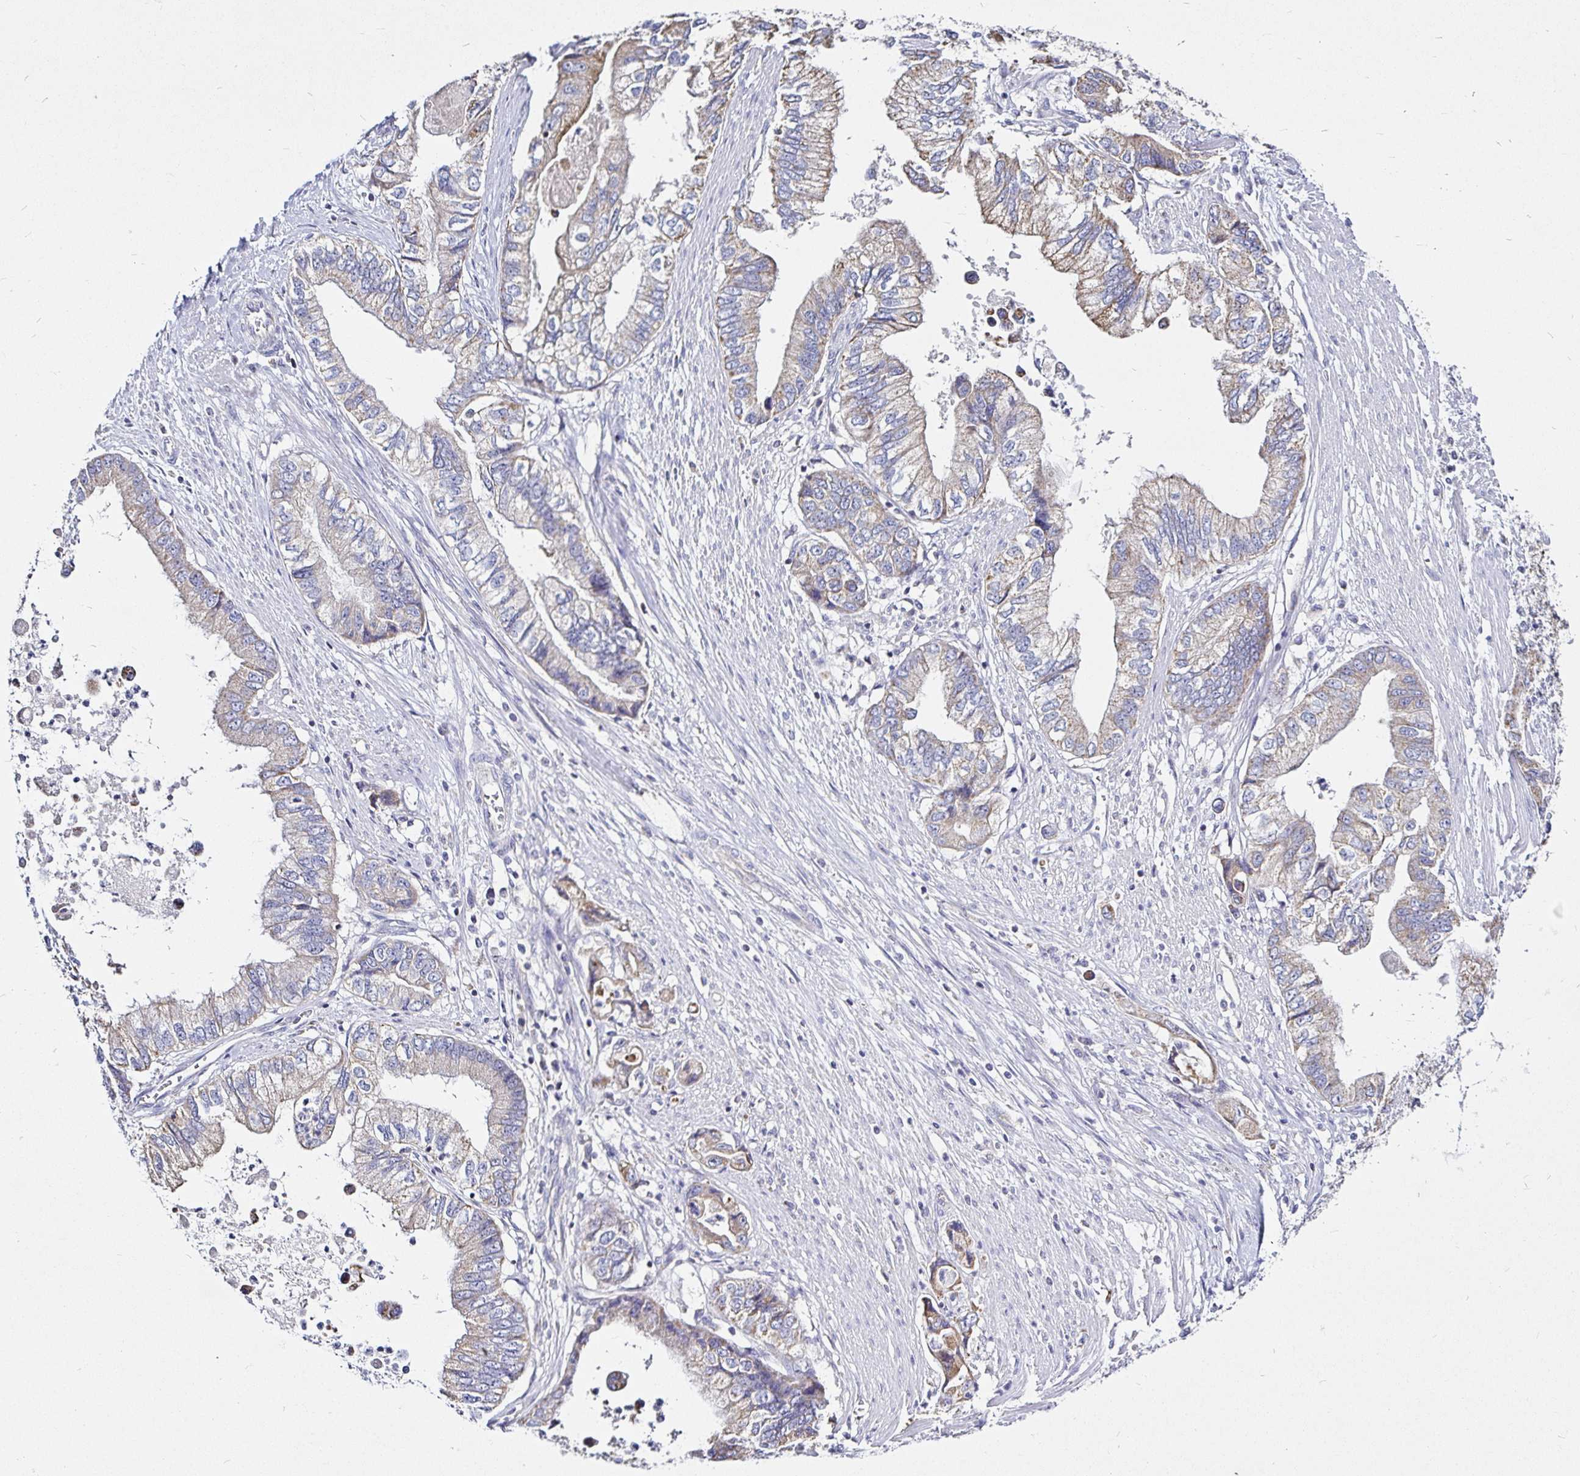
{"staining": {"intensity": "weak", "quantity": "<25%", "location": "cytoplasmic/membranous"}, "tissue": "stomach cancer", "cell_type": "Tumor cells", "image_type": "cancer", "snomed": [{"axis": "morphology", "description": "Adenocarcinoma, NOS"}, {"axis": "topography", "description": "Pancreas"}, {"axis": "topography", "description": "Stomach, upper"}], "caption": "Immunohistochemical staining of human adenocarcinoma (stomach) exhibits no significant positivity in tumor cells.", "gene": "PGAM2", "patient": {"sex": "male", "age": 77}}